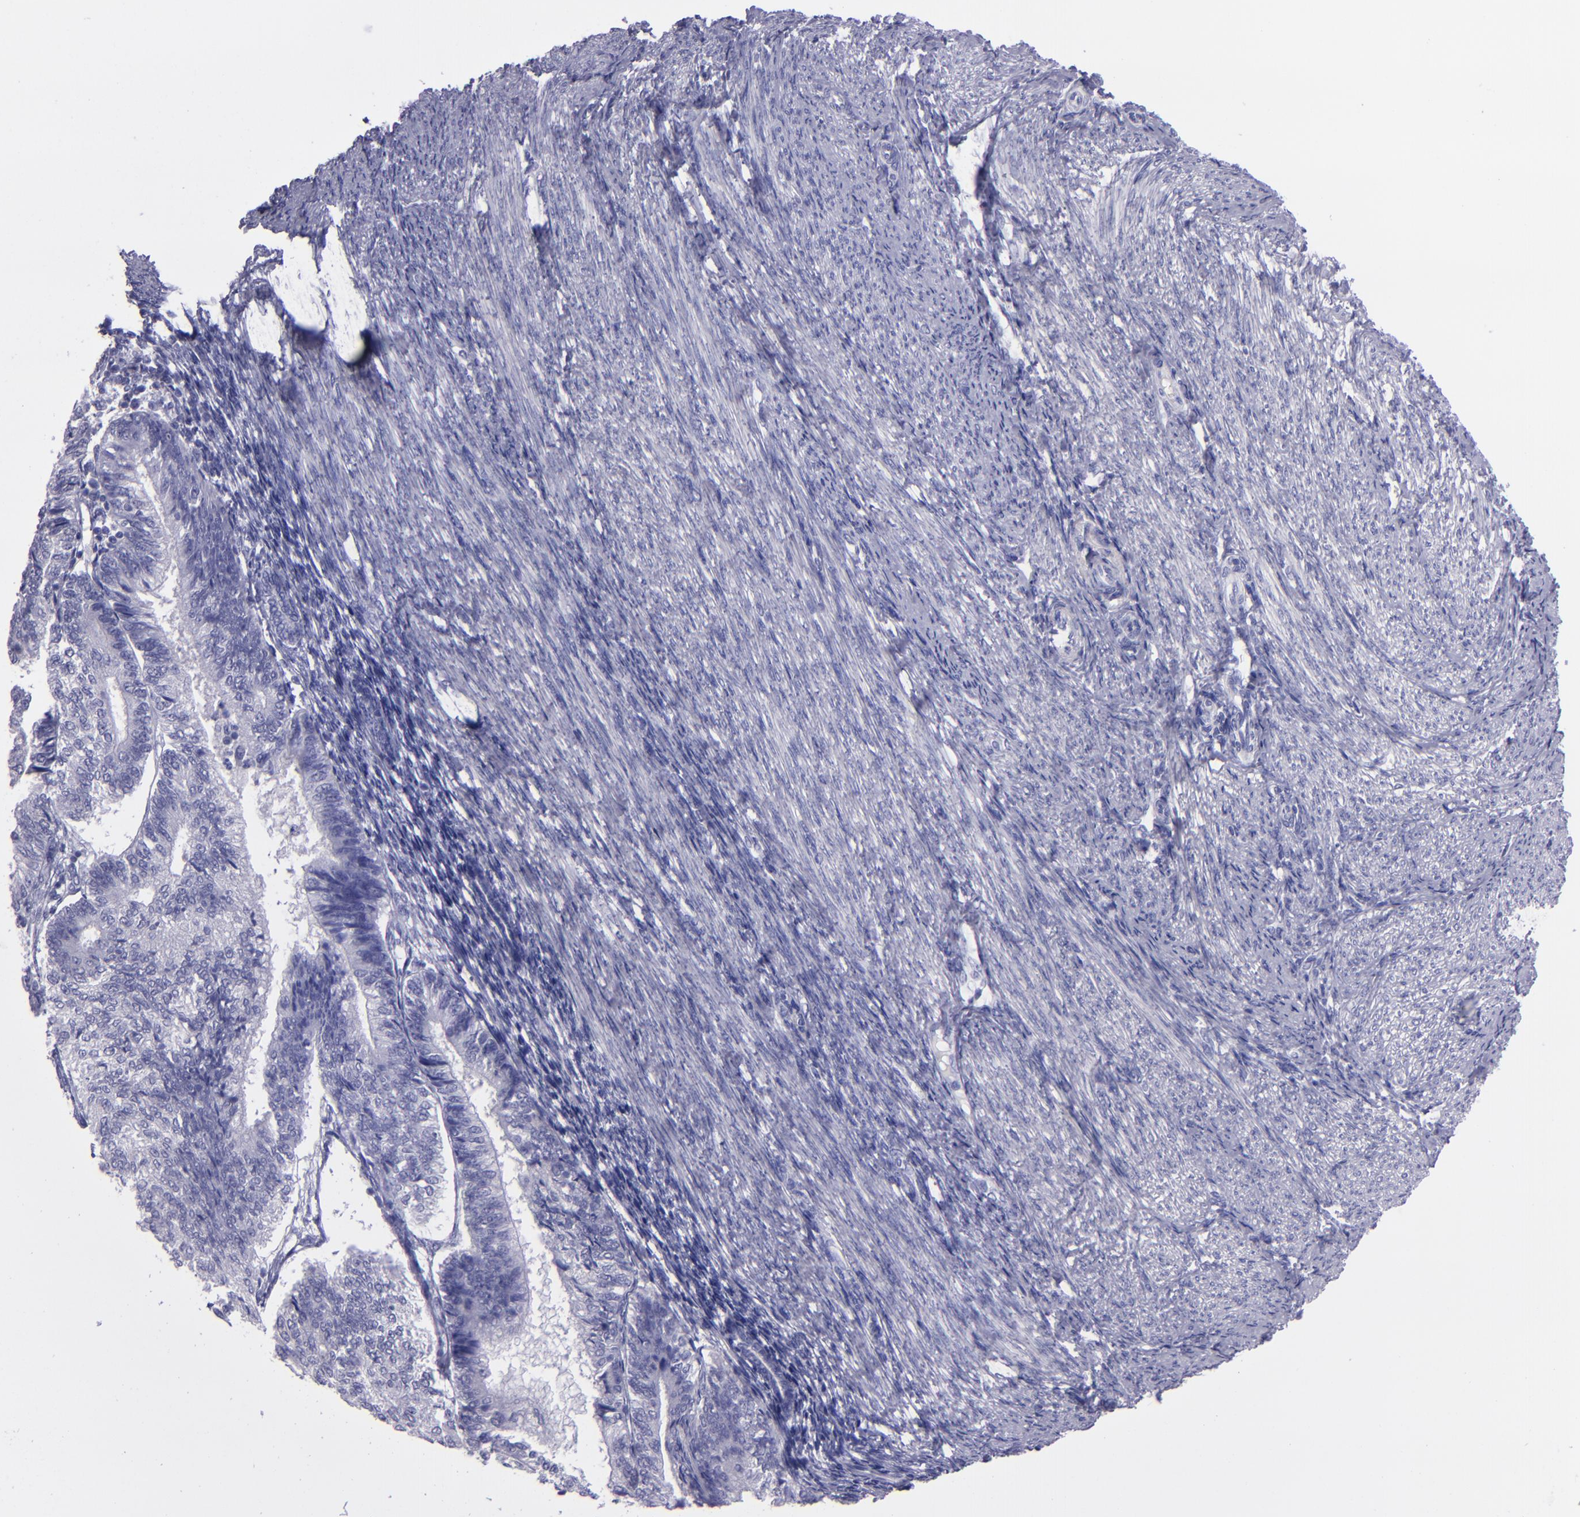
{"staining": {"intensity": "negative", "quantity": "none", "location": "none"}, "tissue": "endometrial cancer", "cell_type": "Tumor cells", "image_type": "cancer", "snomed": [{"axis": "morphology", "description": "Adenocarcinoma, NOS"}, {"axis": "topography", "description": "Endometrium"}], "caption": "Immunohistochemical staining of human endometrial cancer reveals no significant staining in tumor cells.", "gene": "TNNT3", "patient": {"sex": "female", "age": 55}}